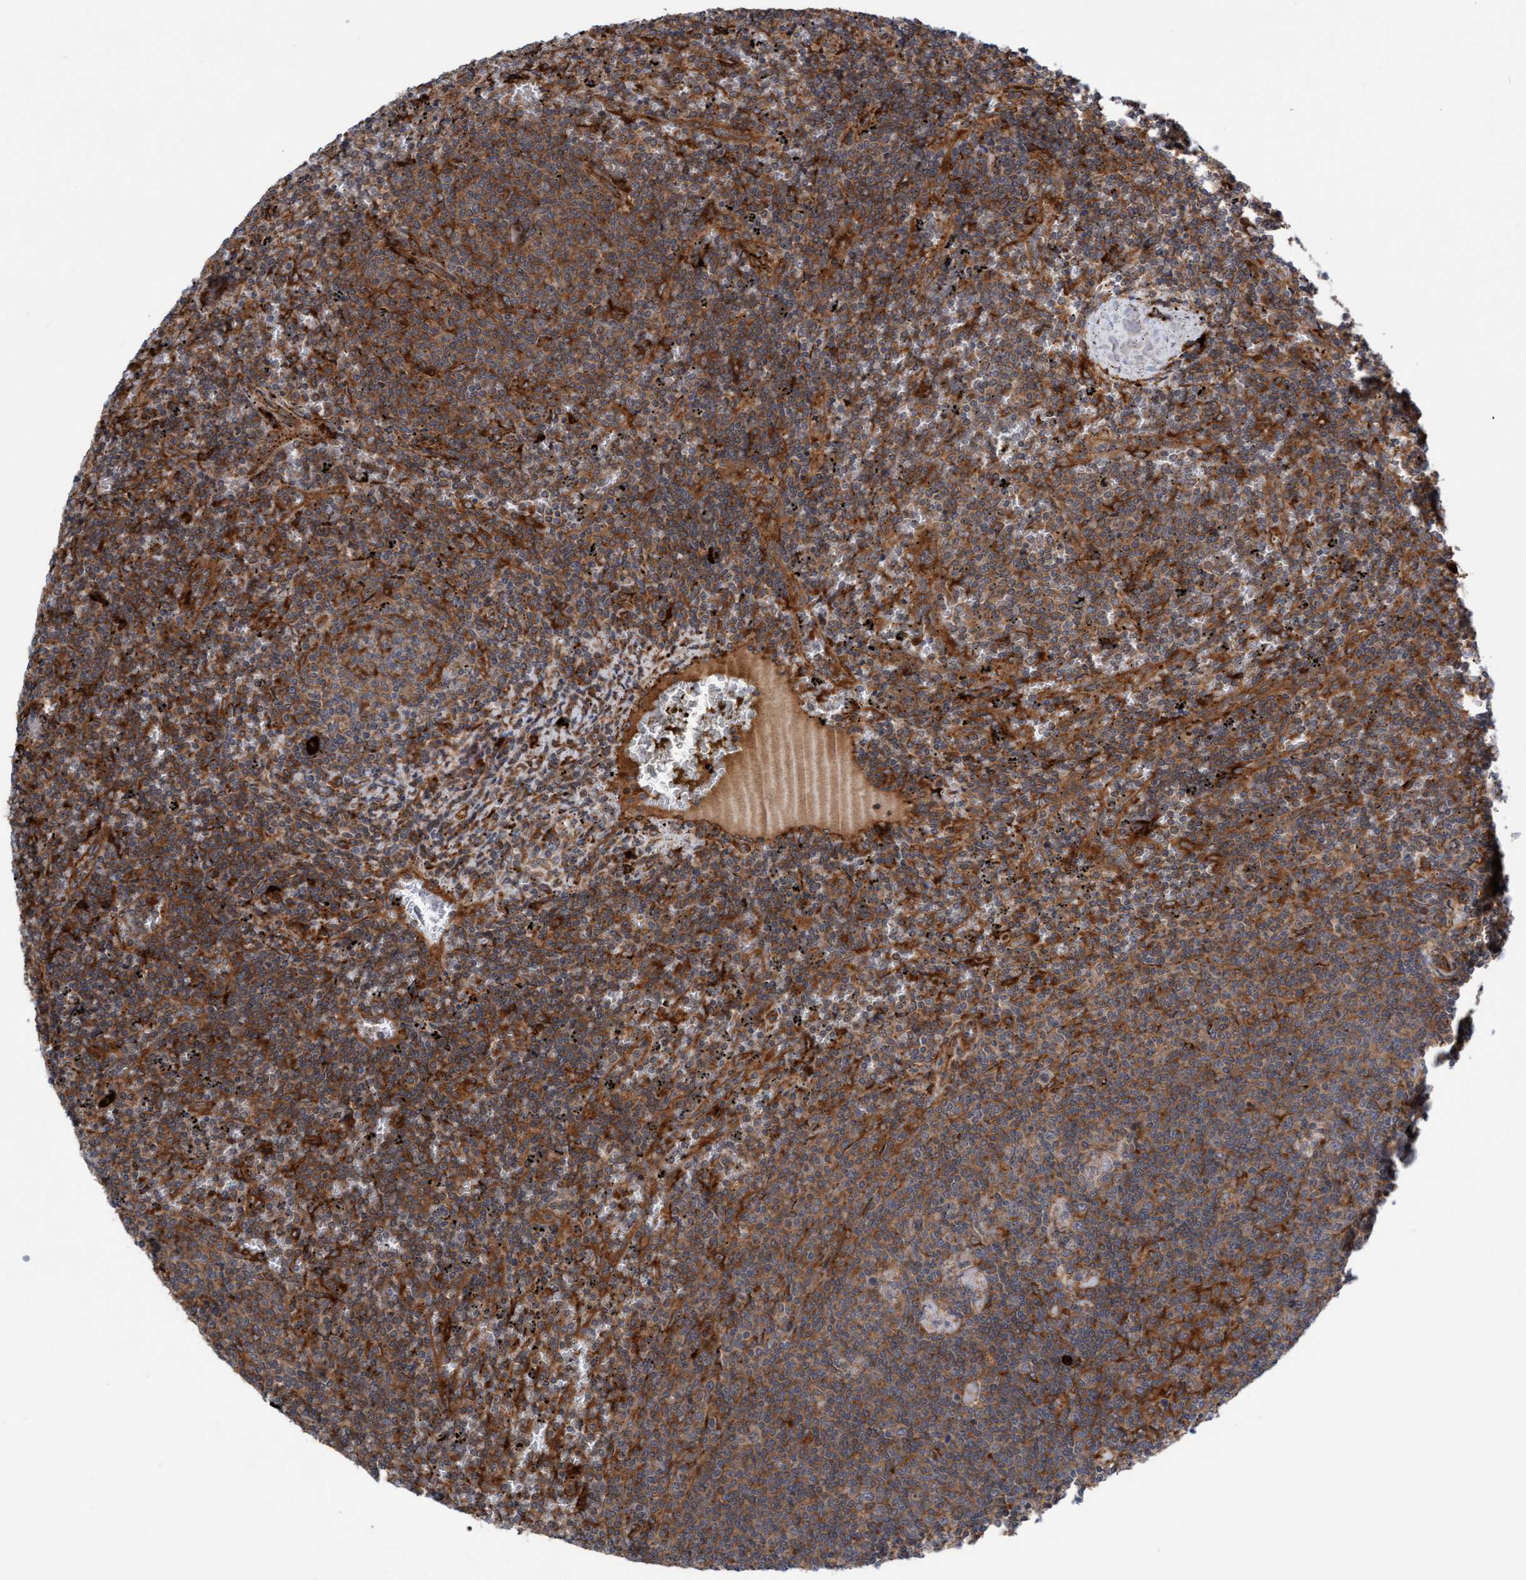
{"staining": {"intensity": "moderate", "quantity": ">75%", "location": "cytoplasmic/membranous"}, "tissue": "lymphoma", "cell_type": "Tumor cells", "image_type": "cancer", "snomed": [{"axis": "morphology", "description": "Malignant lymphoma, non-Hodgkin's type, Low grade"}, {"axis": "topography", "description": "Spleen"}], "caption": "Low-grade malignant lymphoma, non-Hodgkin's type was stained to show a protein in brown. There is medium levels of moderate cytoplasmic/membranous staining in about >75% of tumor cells.", "gene": "KIAA0753", "patient": {"sex": "female", "age": 50}}